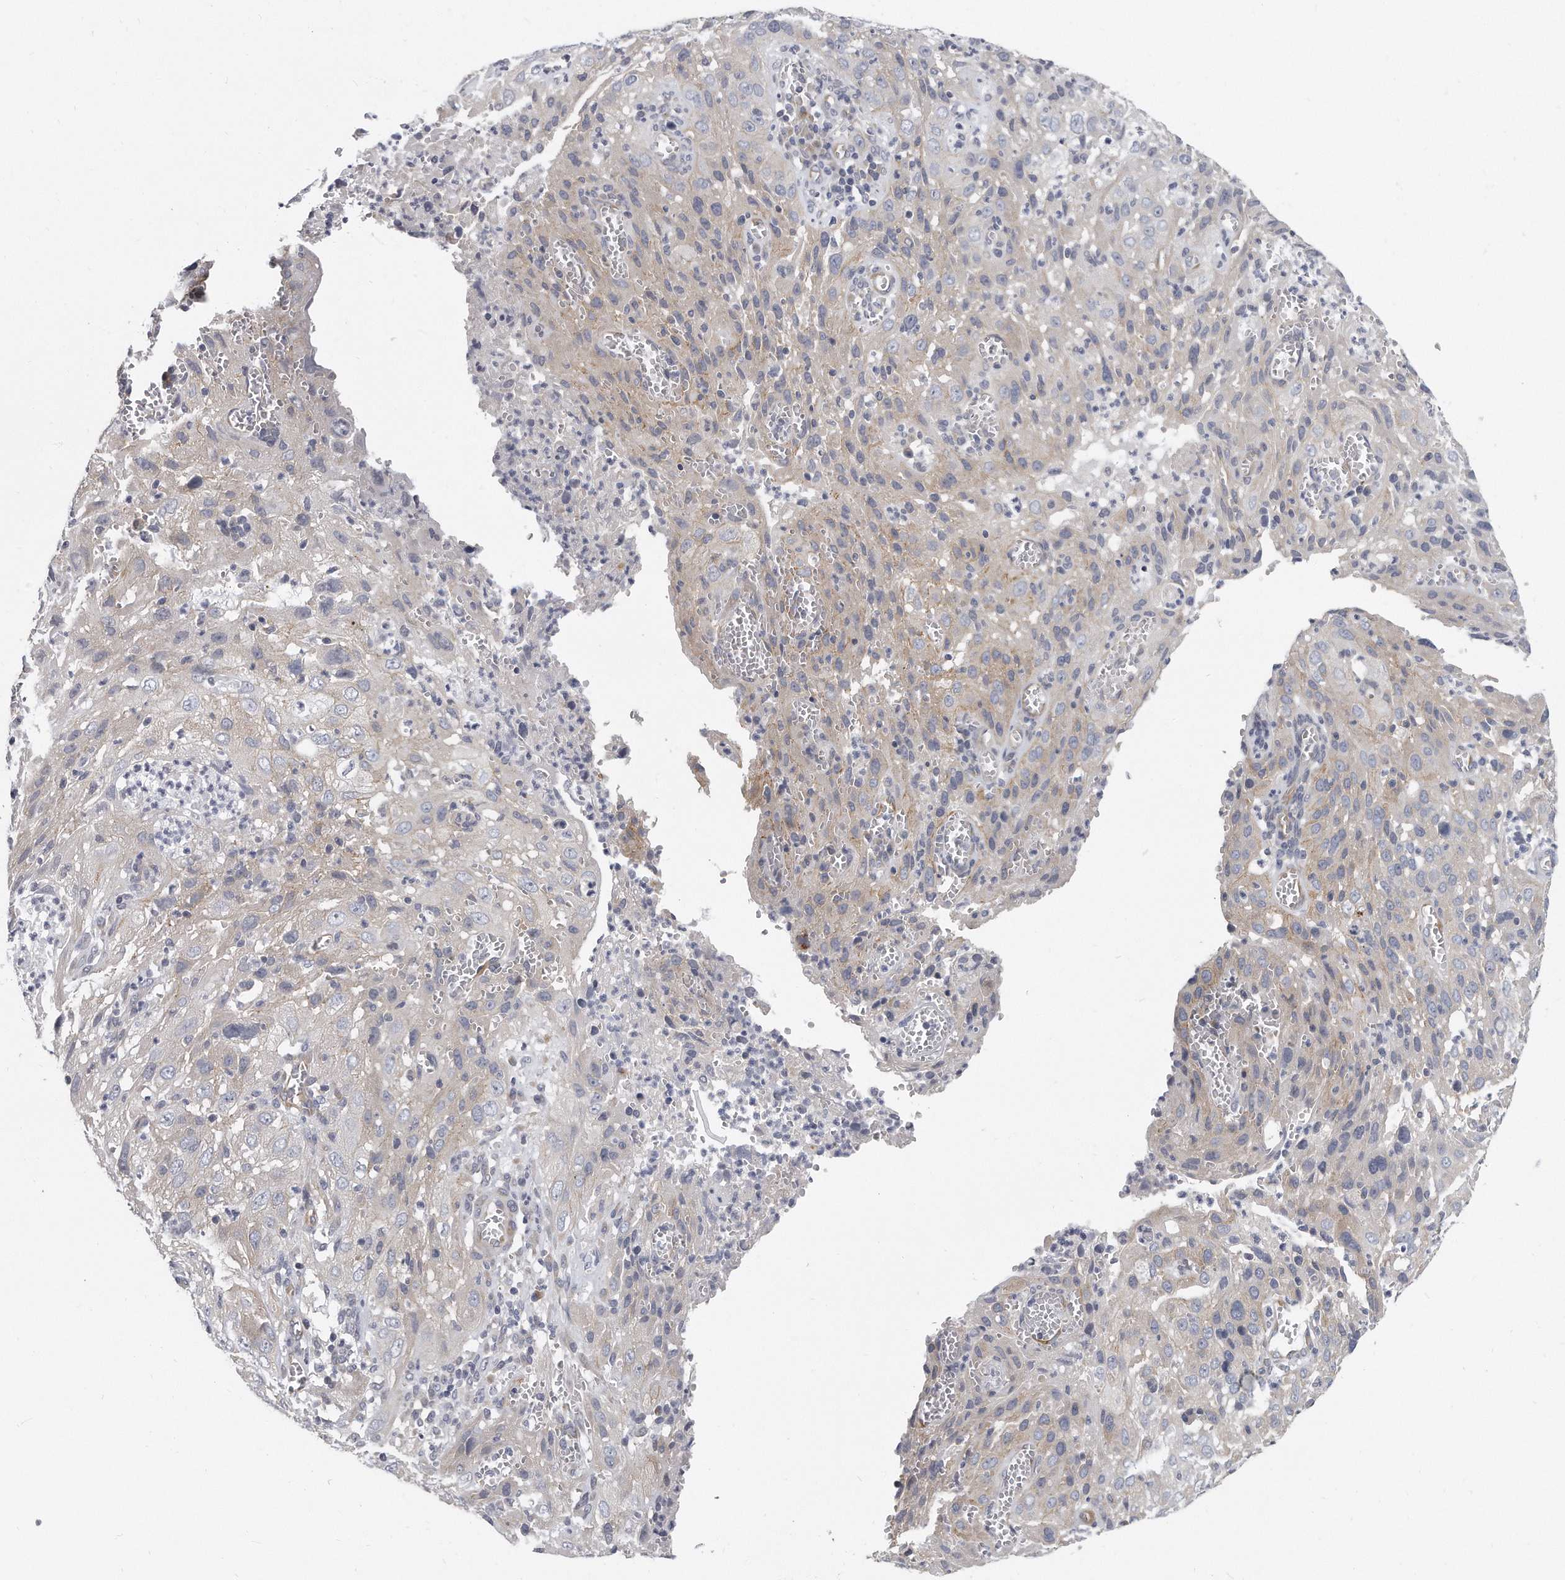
{"staining": {"intensity": "weak", "quantity": "<25%", "location": "cytoplasmic/membranous"}, "tissue": "cervical cancer", "cell_type": "Tumor cells", "image_type": "cancer", "snomed": [{"axis": "morphology", "description": "Squamous cell carcinoma, NOS"}, {"axis": "topography", "description": "Cervix"}], "caption": "Protein analysis of squamous cell carcinoma (cervical) shows no significant expression in tumor cells.", "gene": "PLEKHA6", "patient": {"sex": "female", "age": 32}}